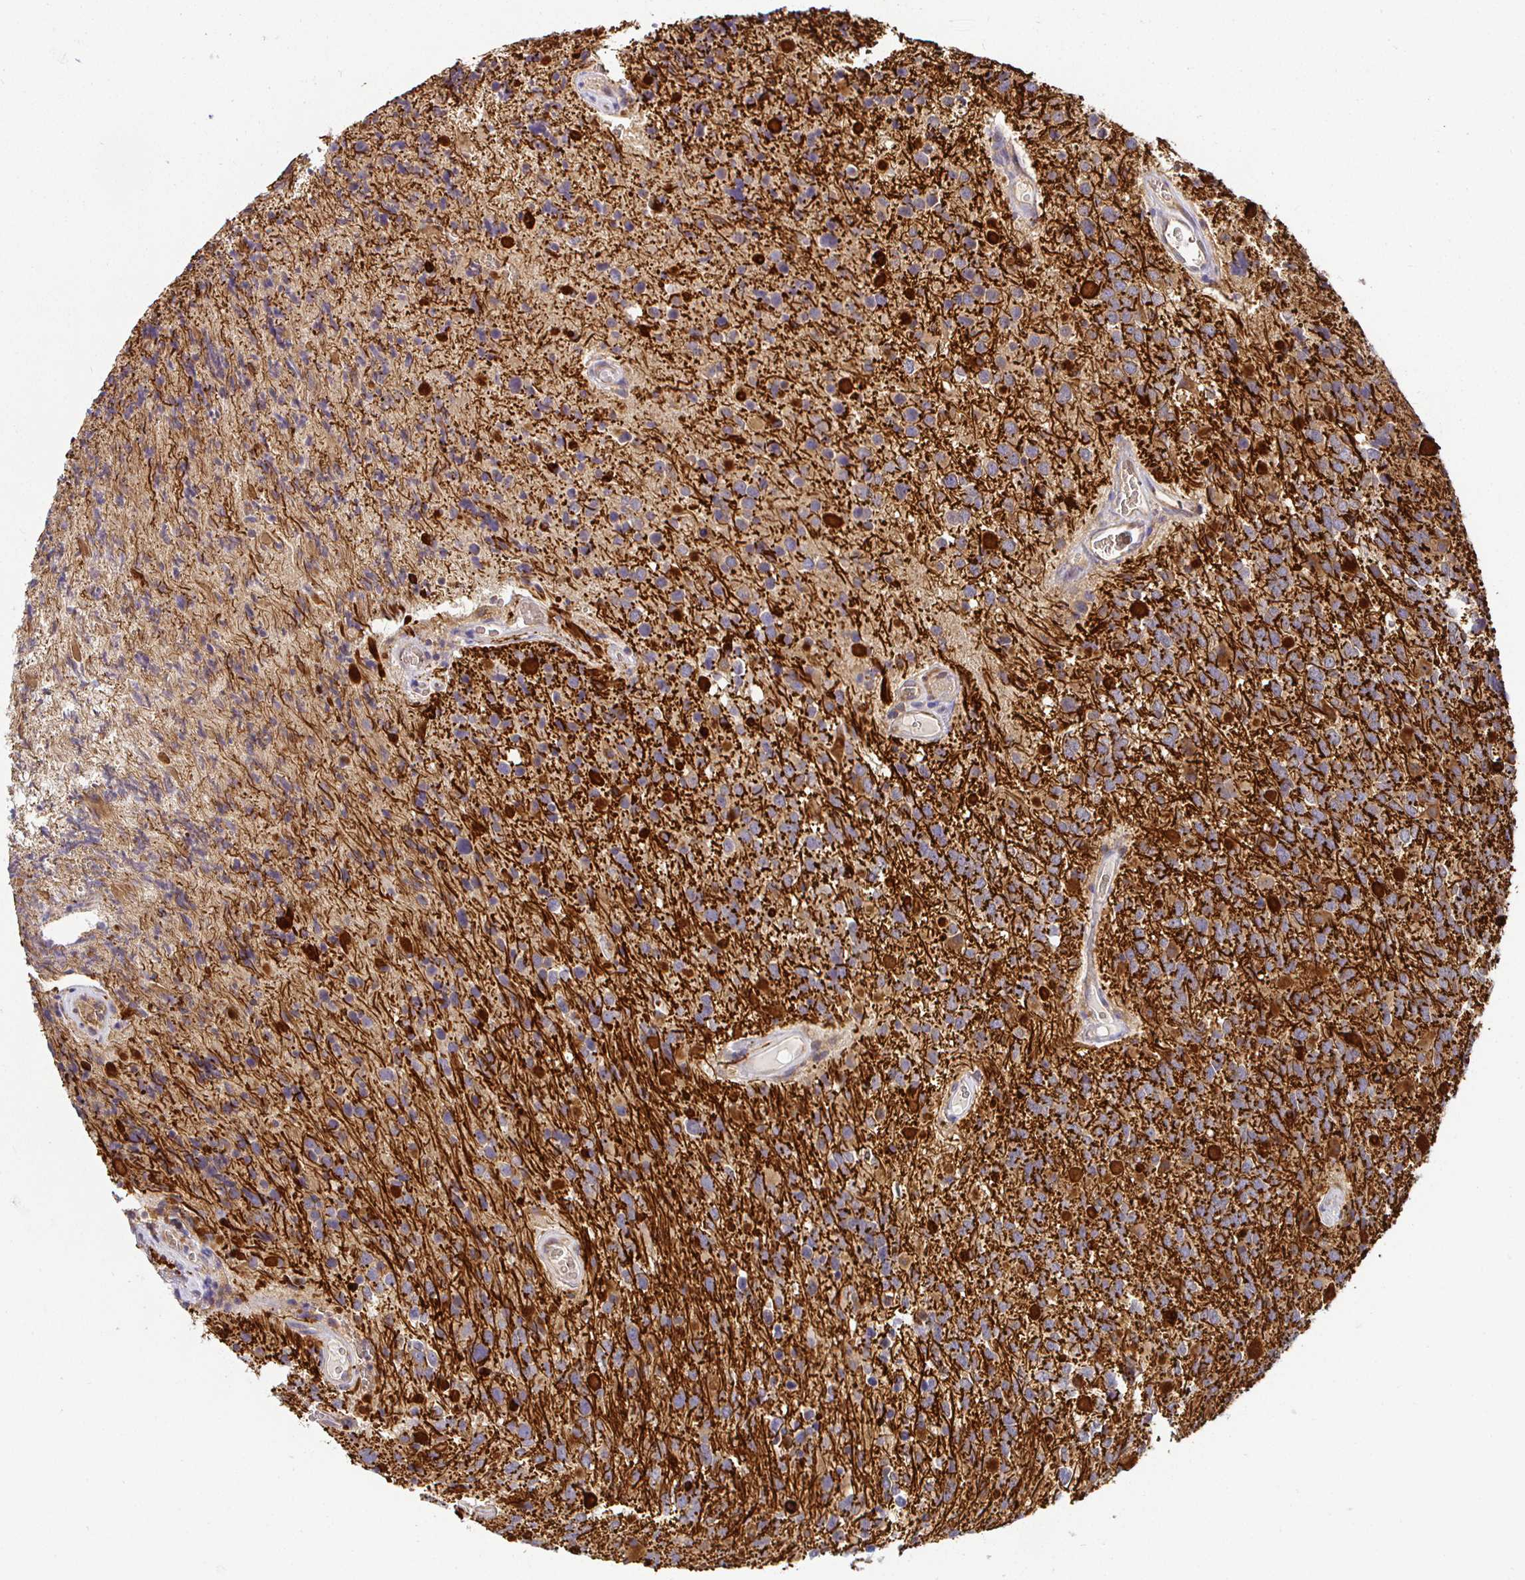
{"staining": {"intensity": "strong", "quantity": "<25%", "location": "cytoplasmic/membranous"}, "tissue": "glioma", "cell_type": "Tumor cells", "image_type": "cancer", "snomed": [{"axis": "morphology", "description": "Glioma, malignant, High grade"}, {"axis": "topography", "description": "Brain"}], "caption": "Strong cytoplasmic/membranous staining for a protein is appreciated in approximately <25% of tumor cells of malignant high-grade glioma using immunohistochemistry.", "gene": "IRAK1", "patient": {"sex": "female", "age": 40}}